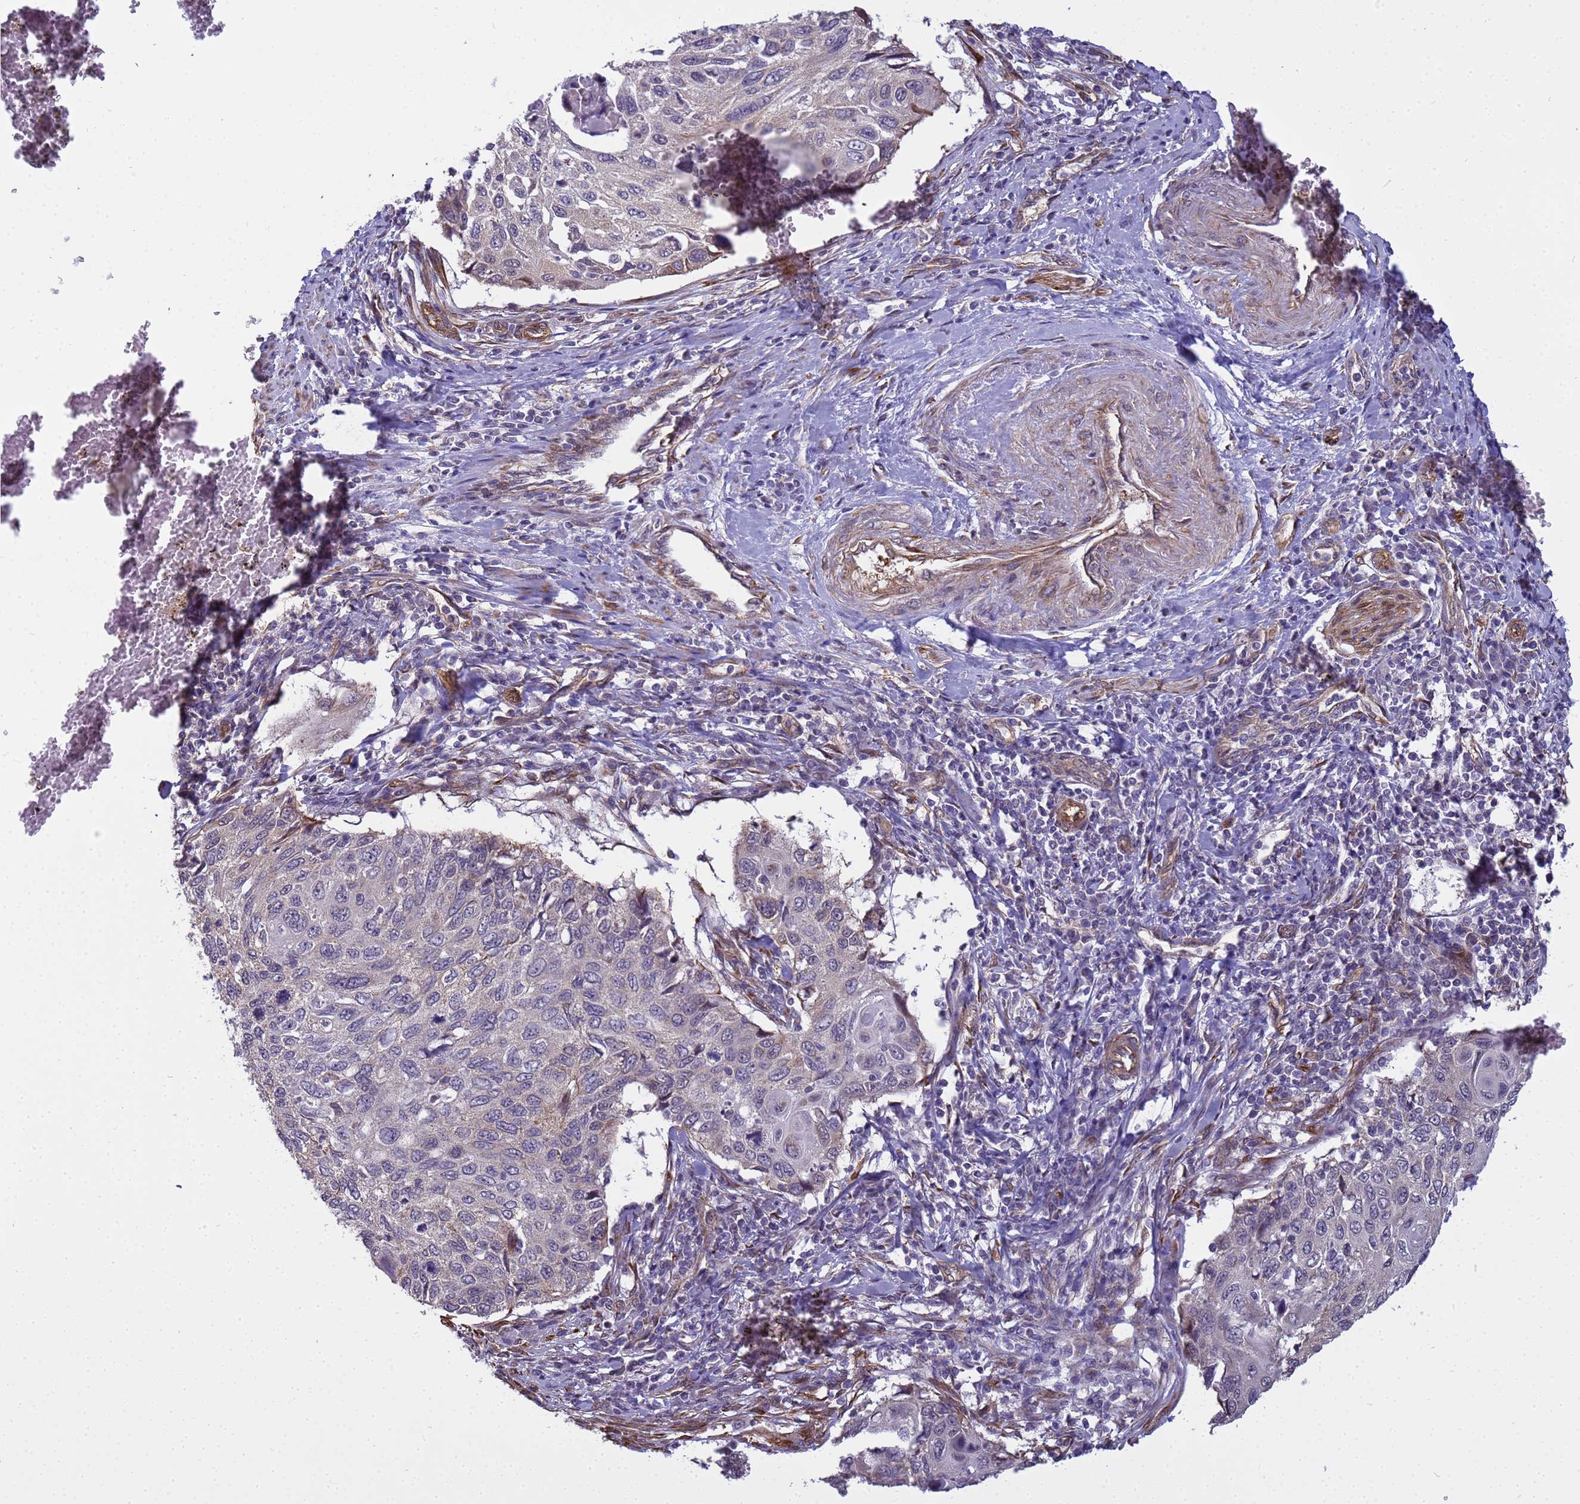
{"staining": {"intensity": "negative", "quantity": "none", "location": "none"}, "tissue": "cervical cancer", "cell_type": "Tumor cells", "image_type": "cancer", "snomed": [{"axis": "morphology", "description": "Squamous cell carcinoma, NOS"}, {"axis": "topography", "description": "Cervix"}], "caption": "An image of human cervical cancer (squamous cell carcinoma) is negative for staining in tumor cells.", "gene": "ITGB4", "patient": {"sex": "female", "age": 70}}